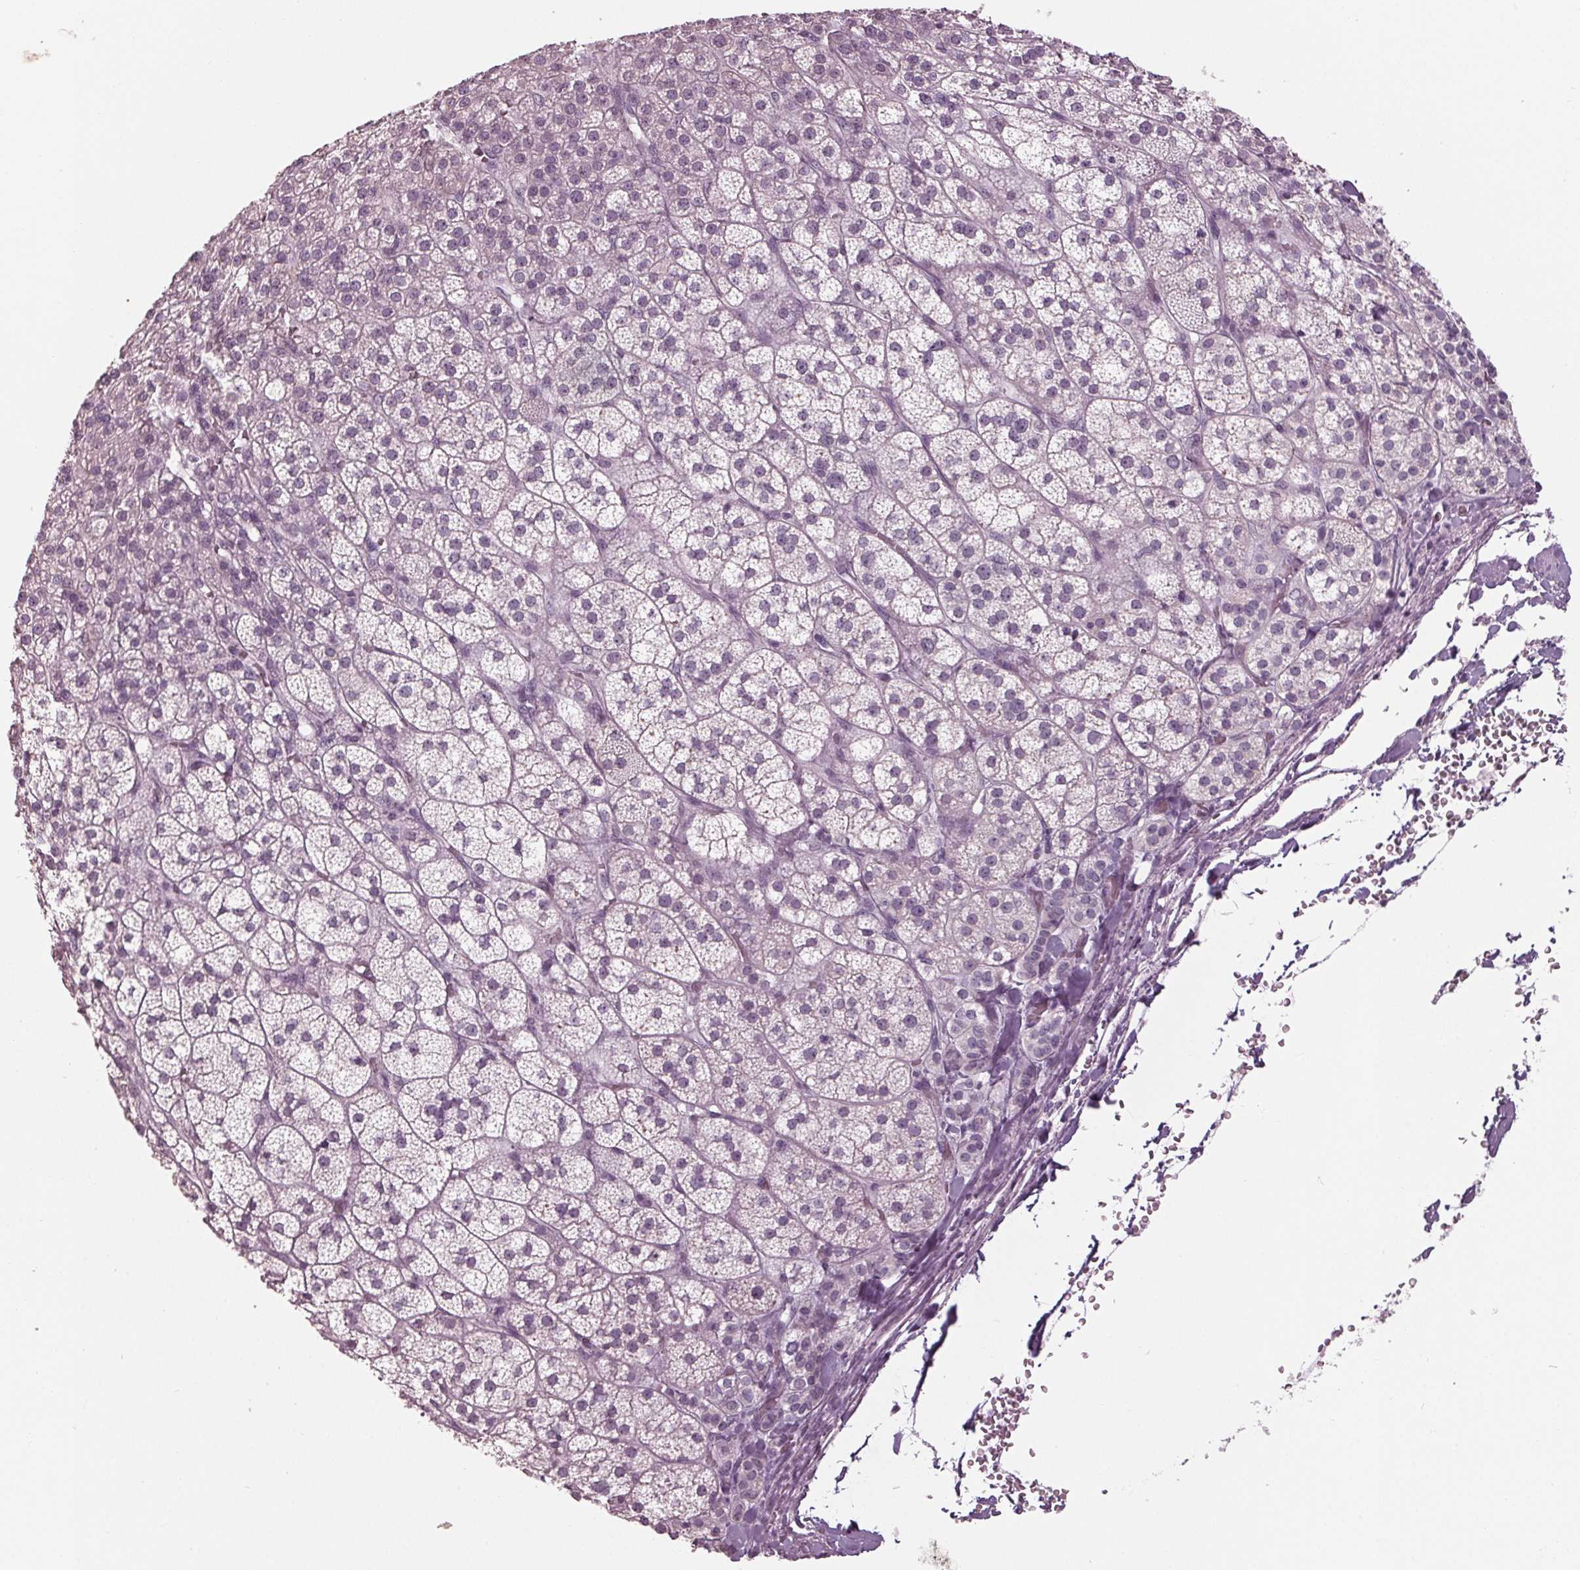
{"staining": {"intensity": "negative", "quantity": "none", "location": "none"}, "tissue": "adrenal gland", "cell_type": "Glandular cells", "image_type": "normal", "snomed": [{"axis": "morphology", "description": "Normal tissue, NOS"}, {"axis": "topography", "description": "Adrenal gland"}], "caption": "A micrograph of adrenal gland stained for a protein reveals no brown staining in glandular cells. (Stains: DAB (3,3'-diaminobenzidine) immunohistochemistry with hematoxylin counter stain, Microscopy: brightfield microscopy at high magnification).", "gene": "TNNC2", "patient": {"sex": "female", "age": 60}}